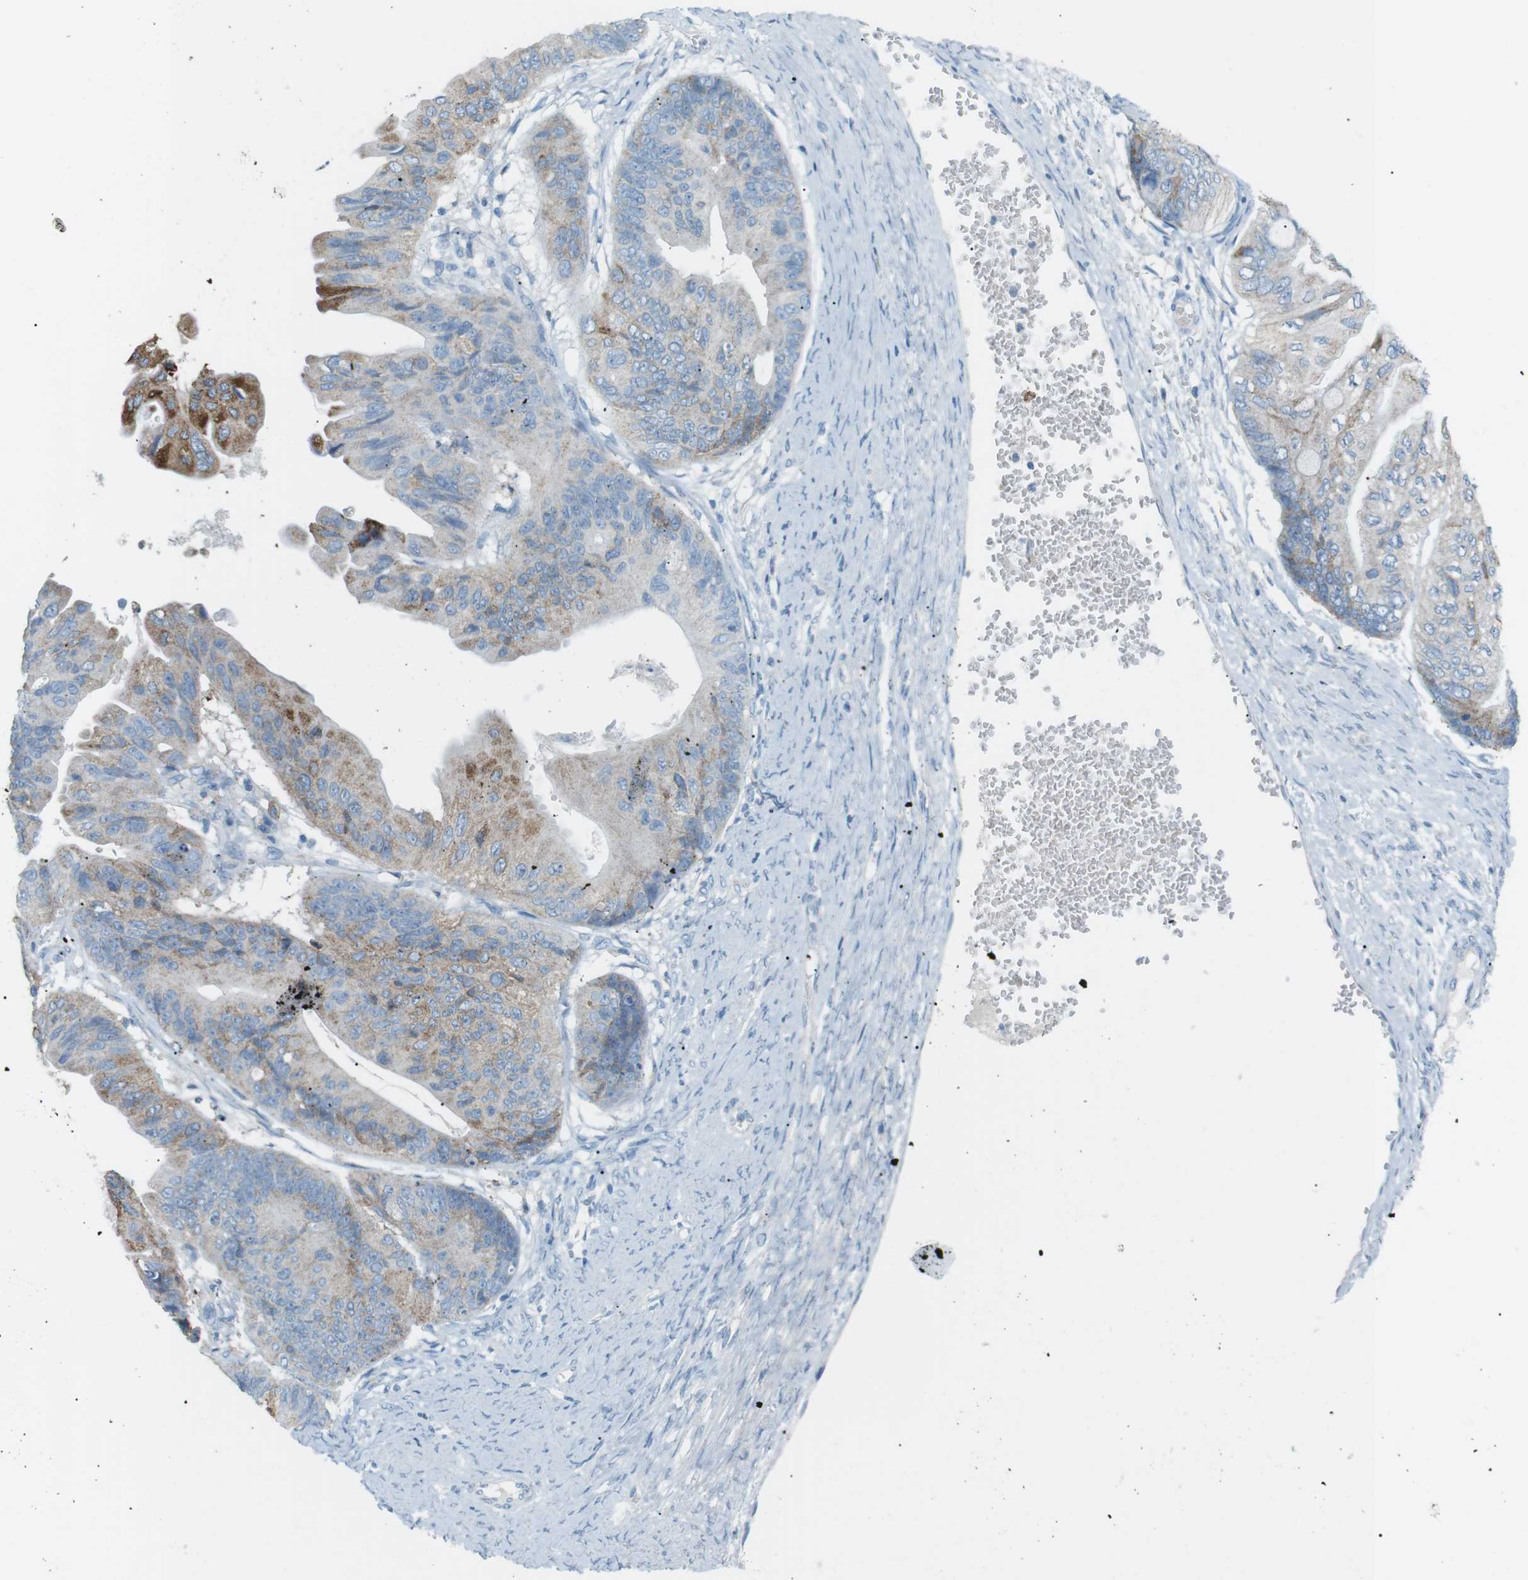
{"staining": {"intensity": "moderate", "quantity": "<25%", "location": "cytoplasmic/membranous"}, "tissue": "ovarian cancer", "cell_type": "Tumor cells", "image_type": "cancer", "snomed": [{"axis": "morphology", "description": "Cystadenocarcinoma, mucinous, NOS"}, {"axis": "topography", "description": "Ovary"}], "caption": "Human ovarian cancer (mucinous cystadenocarcinoma) stained with a protein marker displays moderate staining in tumor cells.", "gene": "VAMP1", "patient": {"sex": "female", "age": 61}}